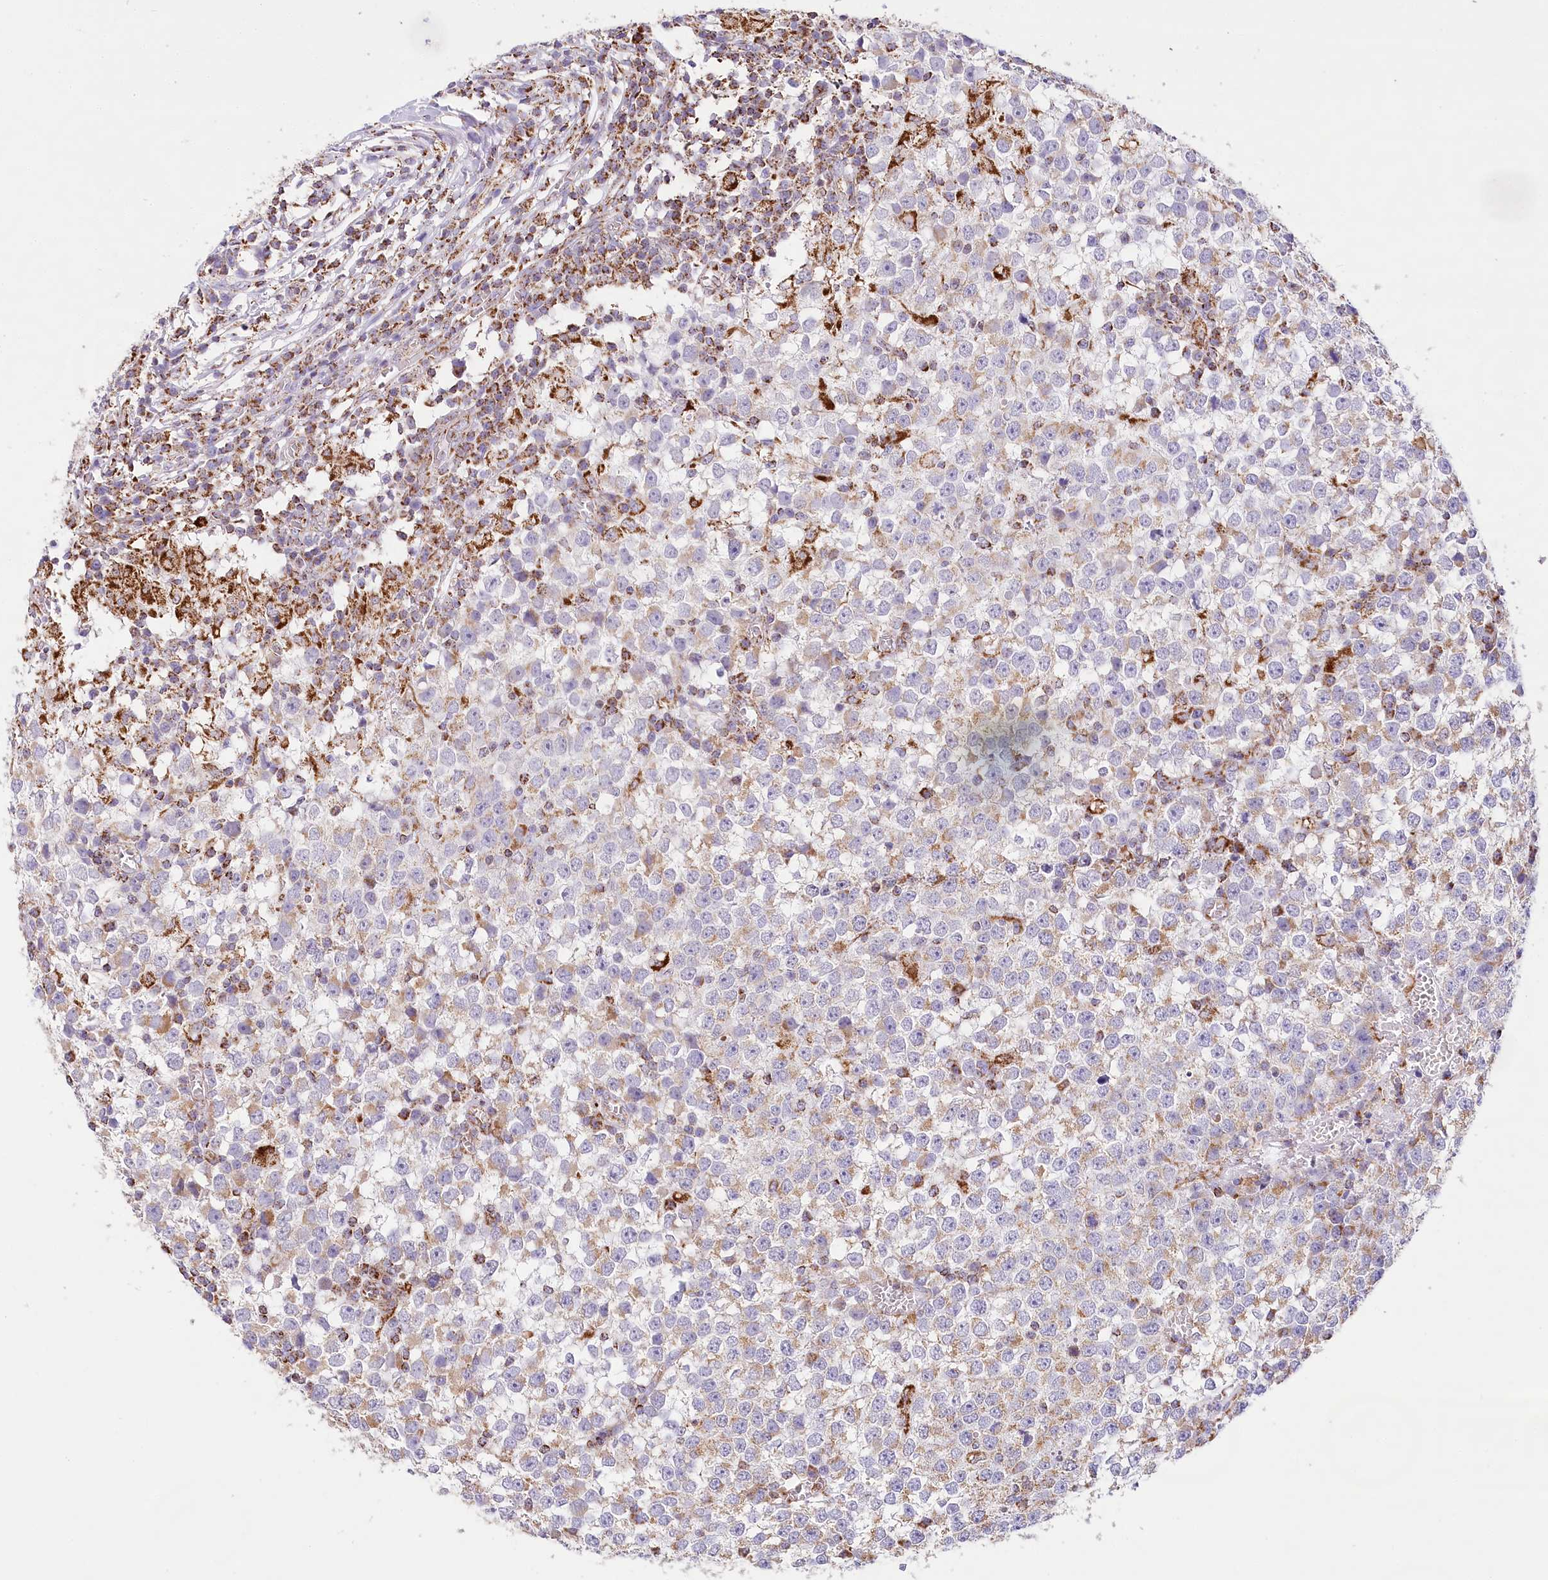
{"staining": {"intensity": "weak", "quantity": "25%-75%", "location": "cytoplasmic/membranous"}, "tissue": "testis cancer", "cell_type": "Tumor cells", "image_type": "cancer", "snomed": [{"axis": "morphology", "description": "Seminoma, NOS"}, {"axis": "topography", "description": "Testis"}], "caption": "Weak cytoplasmic/membranous protein staining is seen in about 25%-75% of tumor cells in testis cancer. (DAB IHC with brightfield microscopy, high magnification).", "gene": "LSS", "patient": {"sex": "male", "age": 65}}